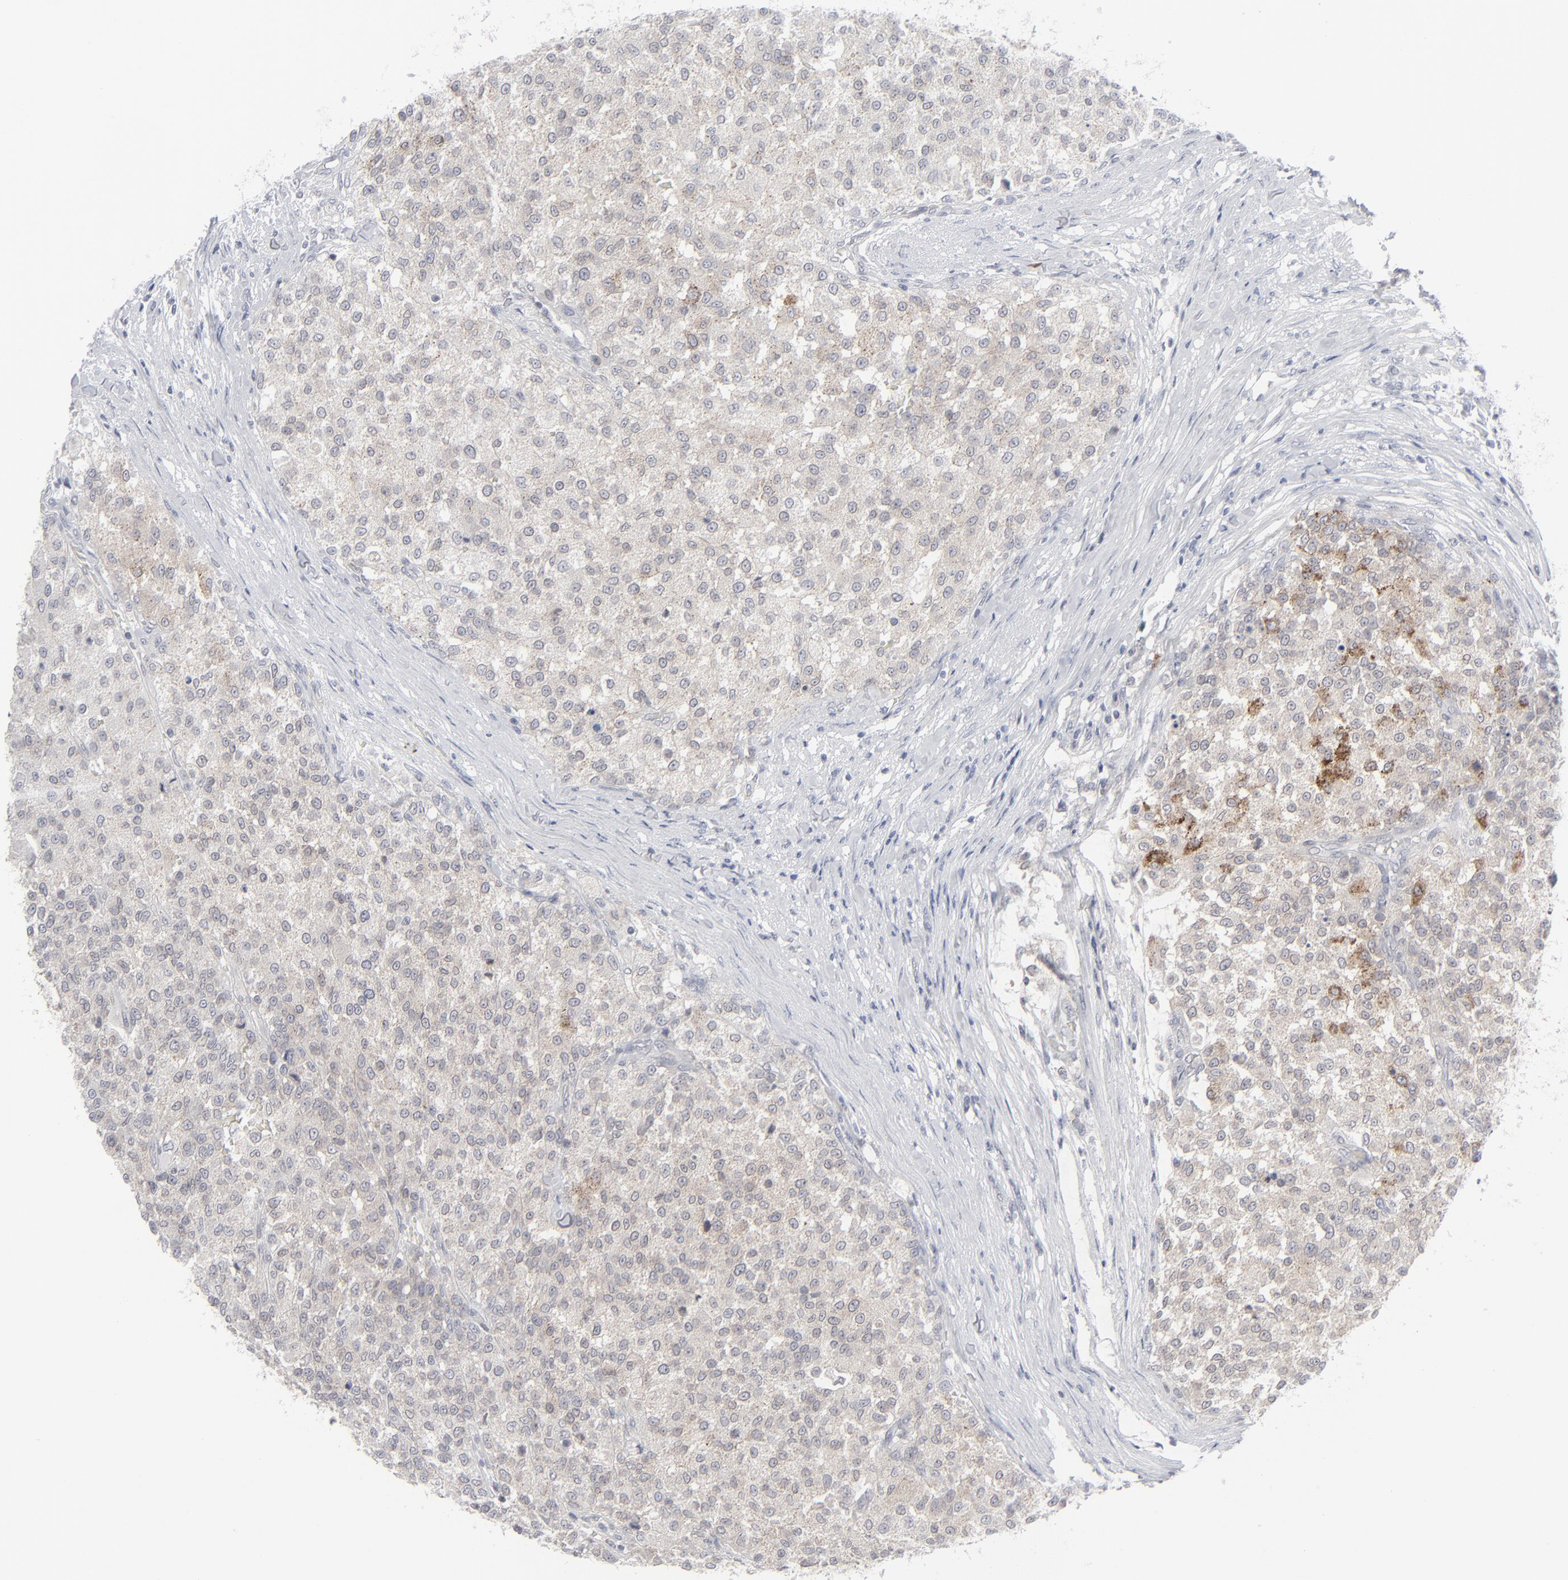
{"staining": {"intensity": "weak", "quantity": "25%-75%", "location": "cytoplasmic/membranous"}, "tissue": "testis cancer", "cell_type": "Tumor cells", "image_type": "cancer", "snomed": [{"axis": "morphology", "description": "Seminoma, NOS"}, {"axis": "topography", "description": "Testis"}], "caption": "A low amount of weak cytoplasmic/membranous staining is appreciated in approximately 25%-75% of tumor cells in seminoma (testis) tissue.", "gene": "NUP88", "patient": {"sex": "male", "age": 59}}